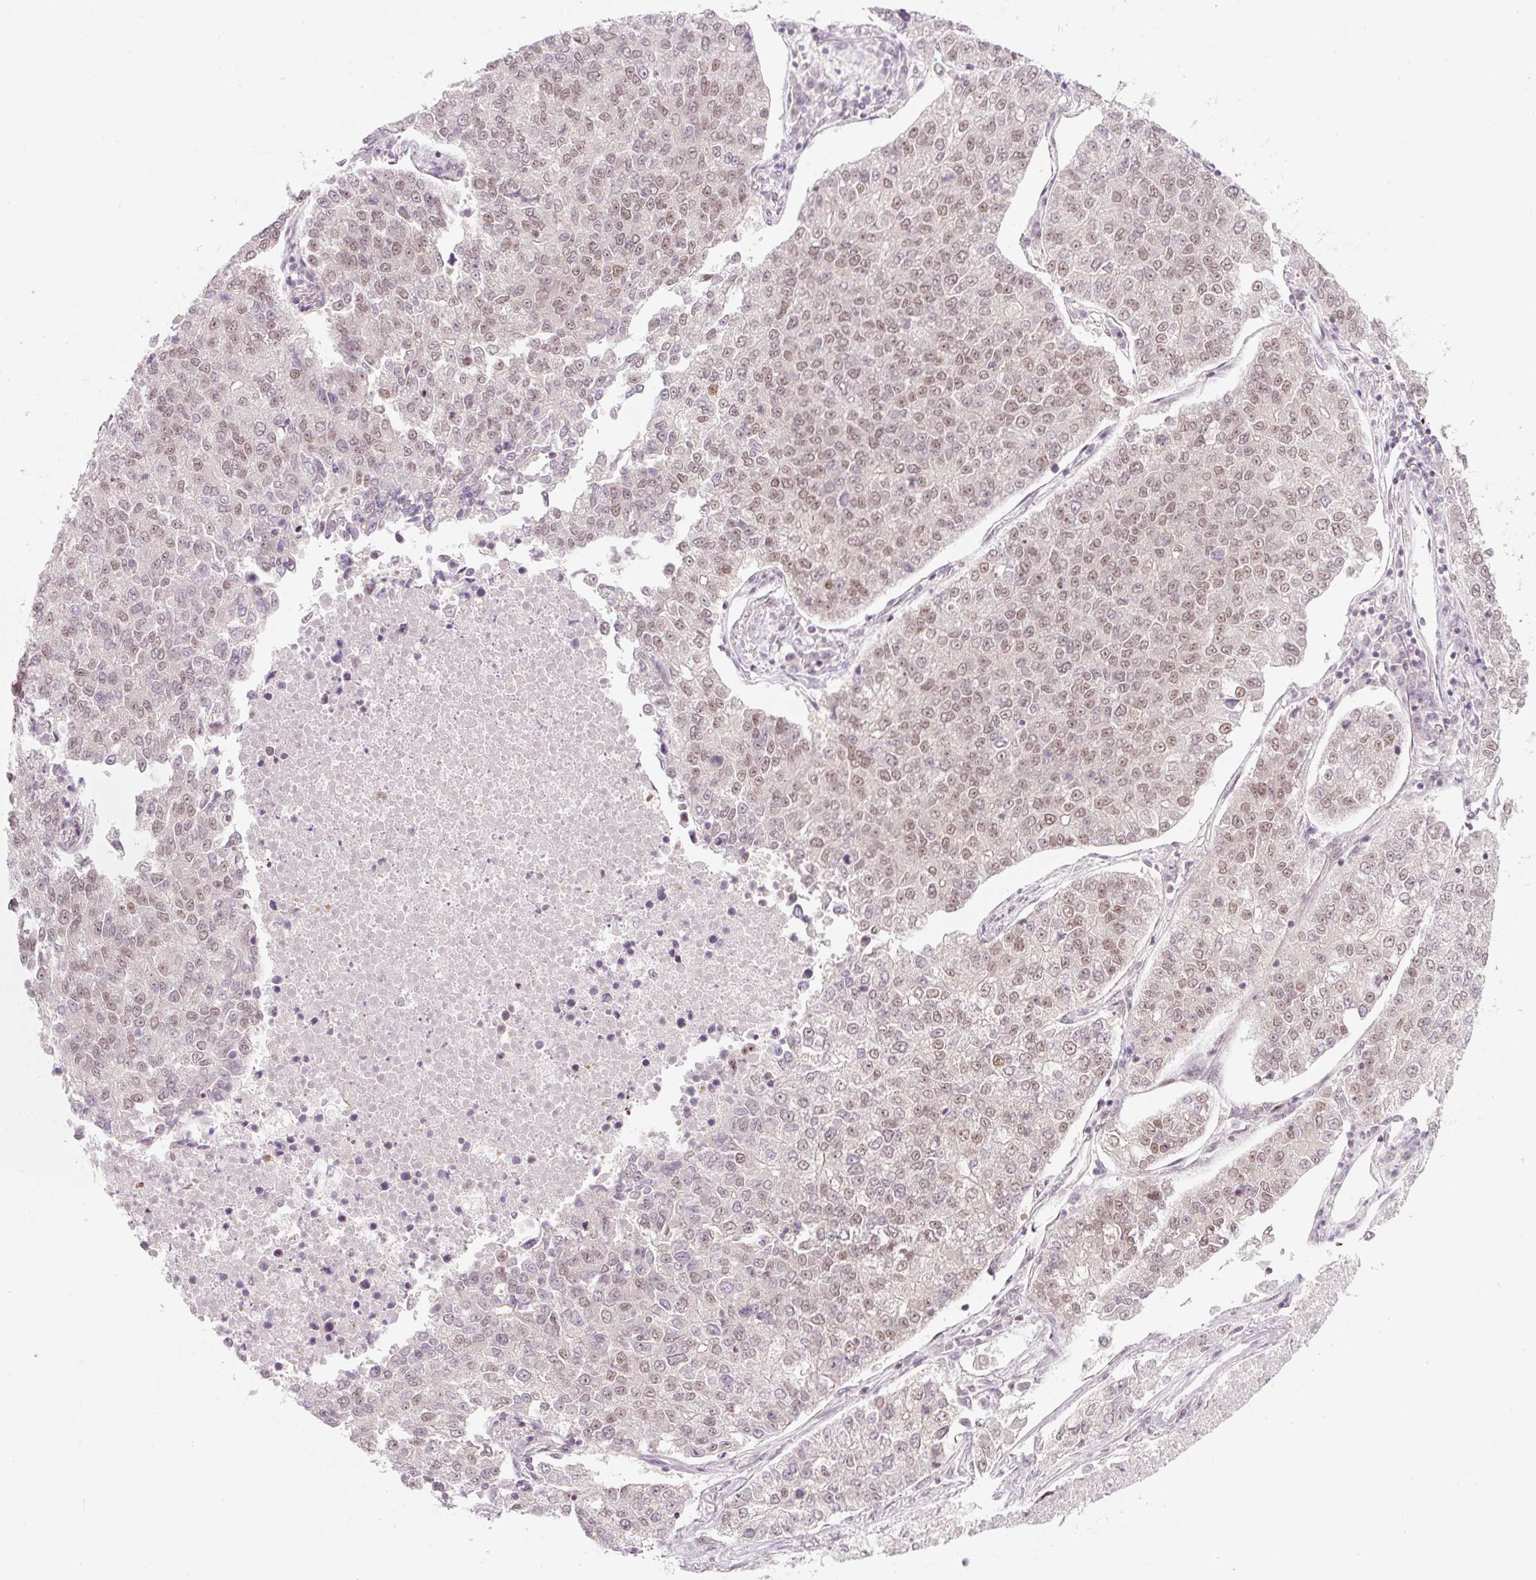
{"staining": {"intensity": "weak", "quantity": ">75%", "location": "nuclear"}, "tissue": "lung cancer", "cell_type": "Tumor cells", "image_type": "cancer", "snomed": [{"axis": "morphology", "description": "Adenocarcinoma, NOS"}, {"axis": "topography", "description": "Lung"}], "caption": "This image displays immunohistochemistry (IHC) staining of adenocarcinoma (lung), with low weak nuclear positivity in about >75% of tumor cells.", "gene": "U2AF2", "patient": {"sex": "male", "age": 49}}